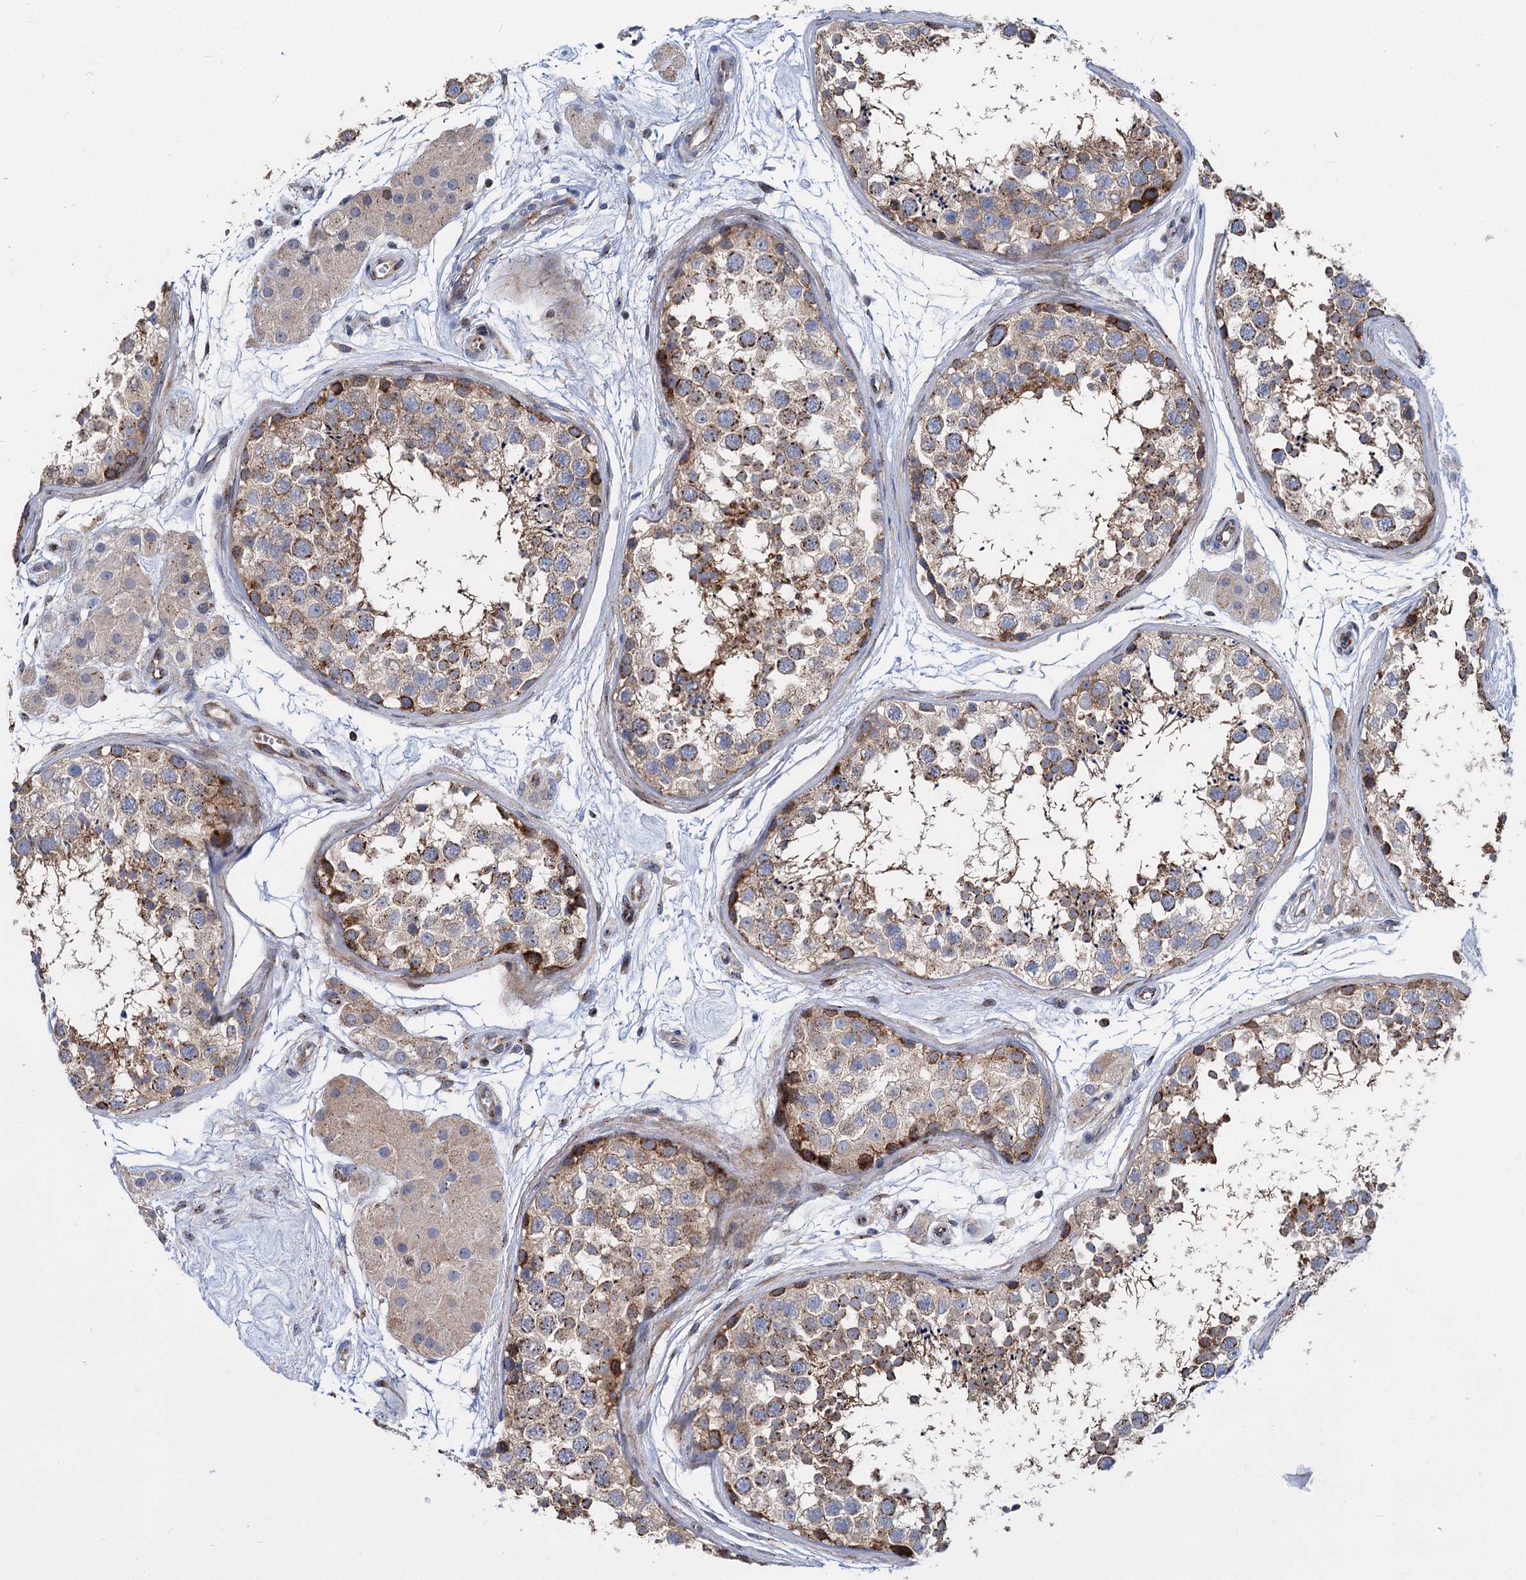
{"staining": {"intensity": "moderate", "quantity": ">75%", "location": "cytoplasmic/membranous"}, "tissue": "testis", "cell_type": "Cells in seminiferous ducts", "image_type": "normal", "snomed": [{"axis": "morphology", "description": "Normal tissue, NOS"}, {"axis": "topography", "description": "Testis"}], "caption": "Benign testis displays moderate cytoplasmic/membranous expression in about >75% of cells in seminiferous ducts.", "gene": "SUPT20H", "patient": {"sex": "male", "age": 56}}